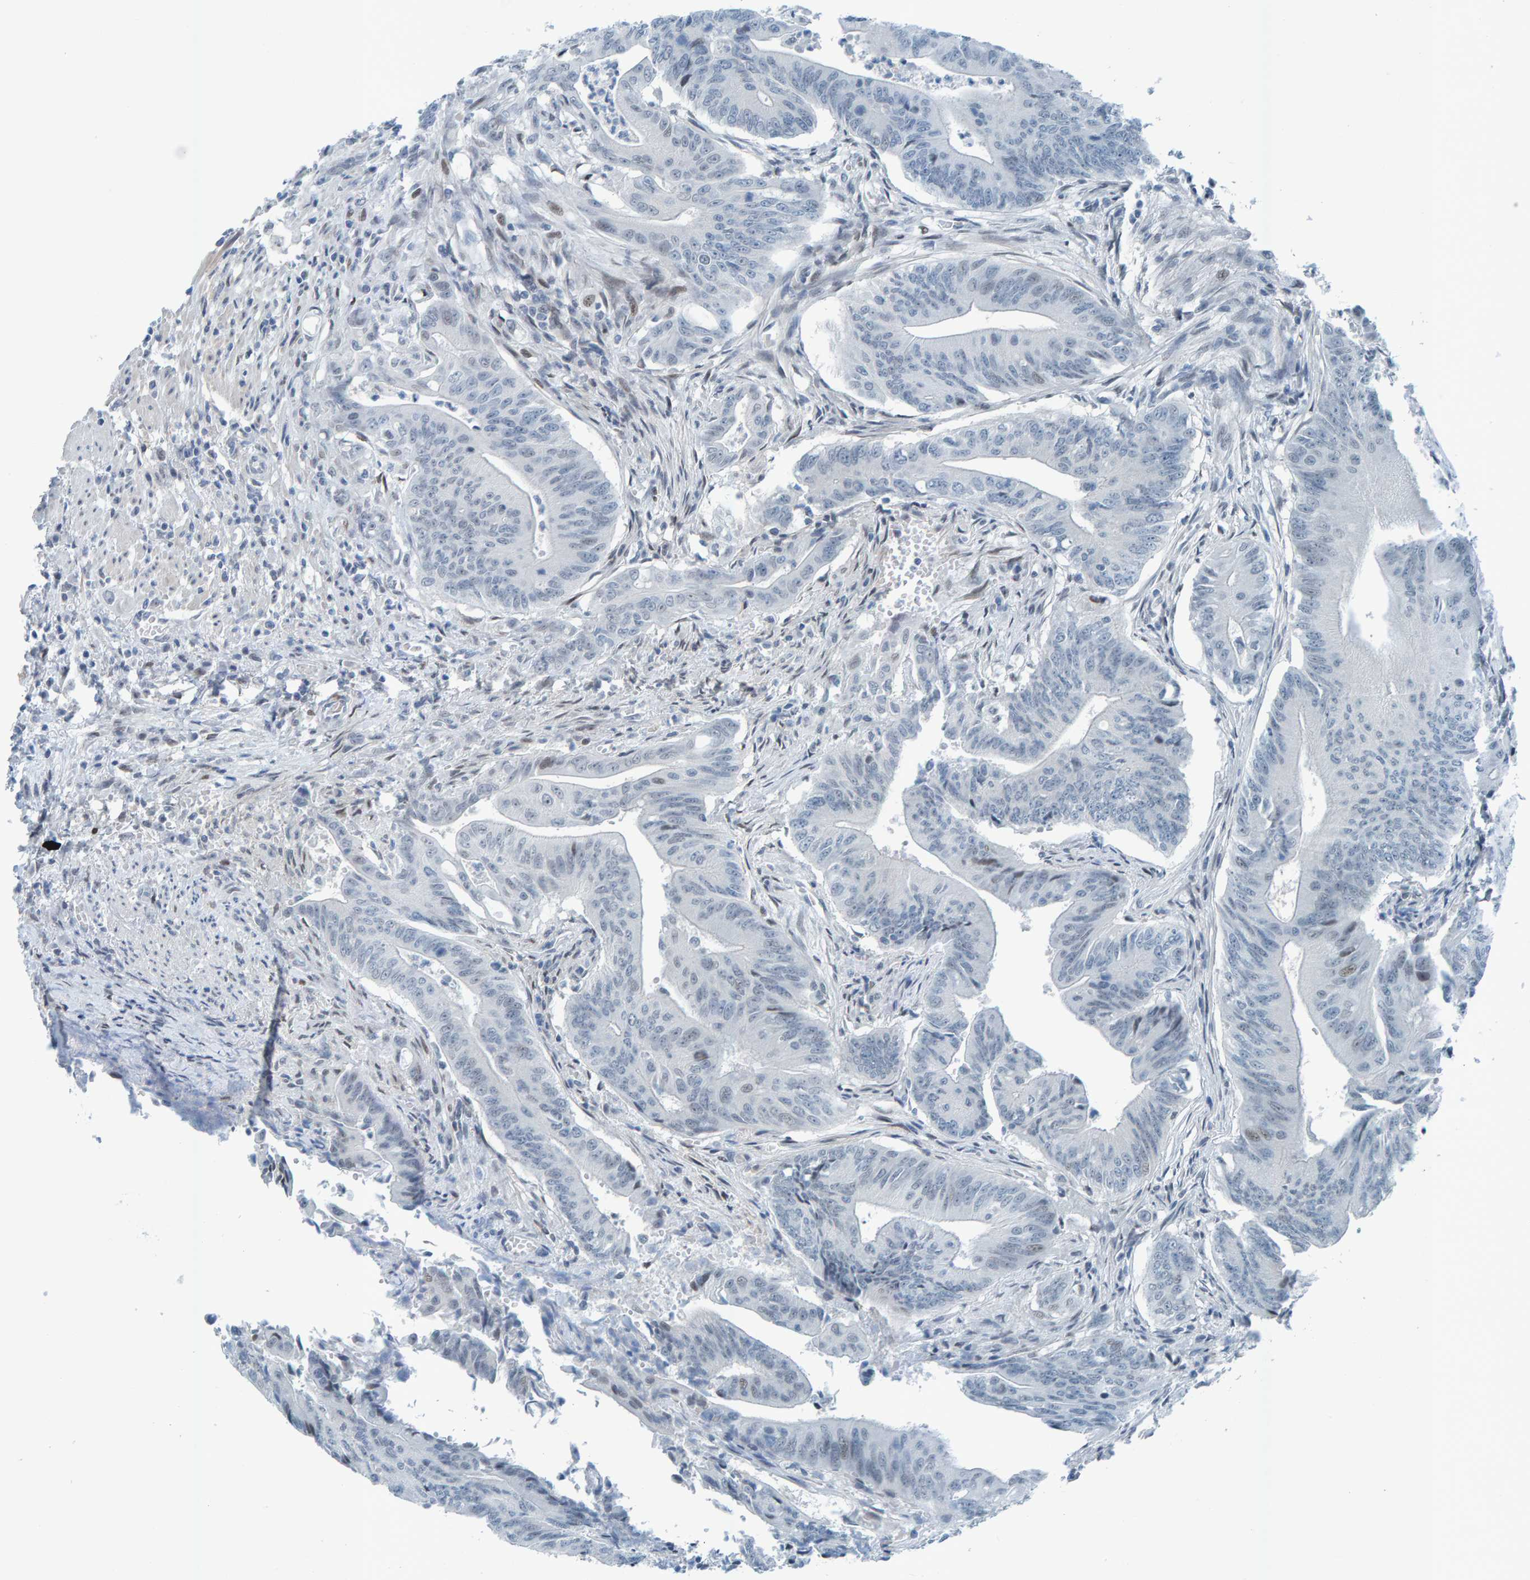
{"staining": {"intensity": "weak", "quantity": "<25%", "location": "nuclear"}, "tissue": "colorectal cancer", "cell_type": "Tumor cells", "image_type": "cancer", "snomed": [{"axis": "morphology", "description": "Adenoma, NOS"}, {"axis": "morphology", "description": "Adenocarcinoma, NOS"}, {"axis": "topography", "description": "Colon"}], "caption": "Immunohistochemistry (IHC) of human colorectal adenocarcinoma demonstrates no positivity in tumor cells.", "gene": "CNP", "patient": {"sex": "male", "age": 79}}